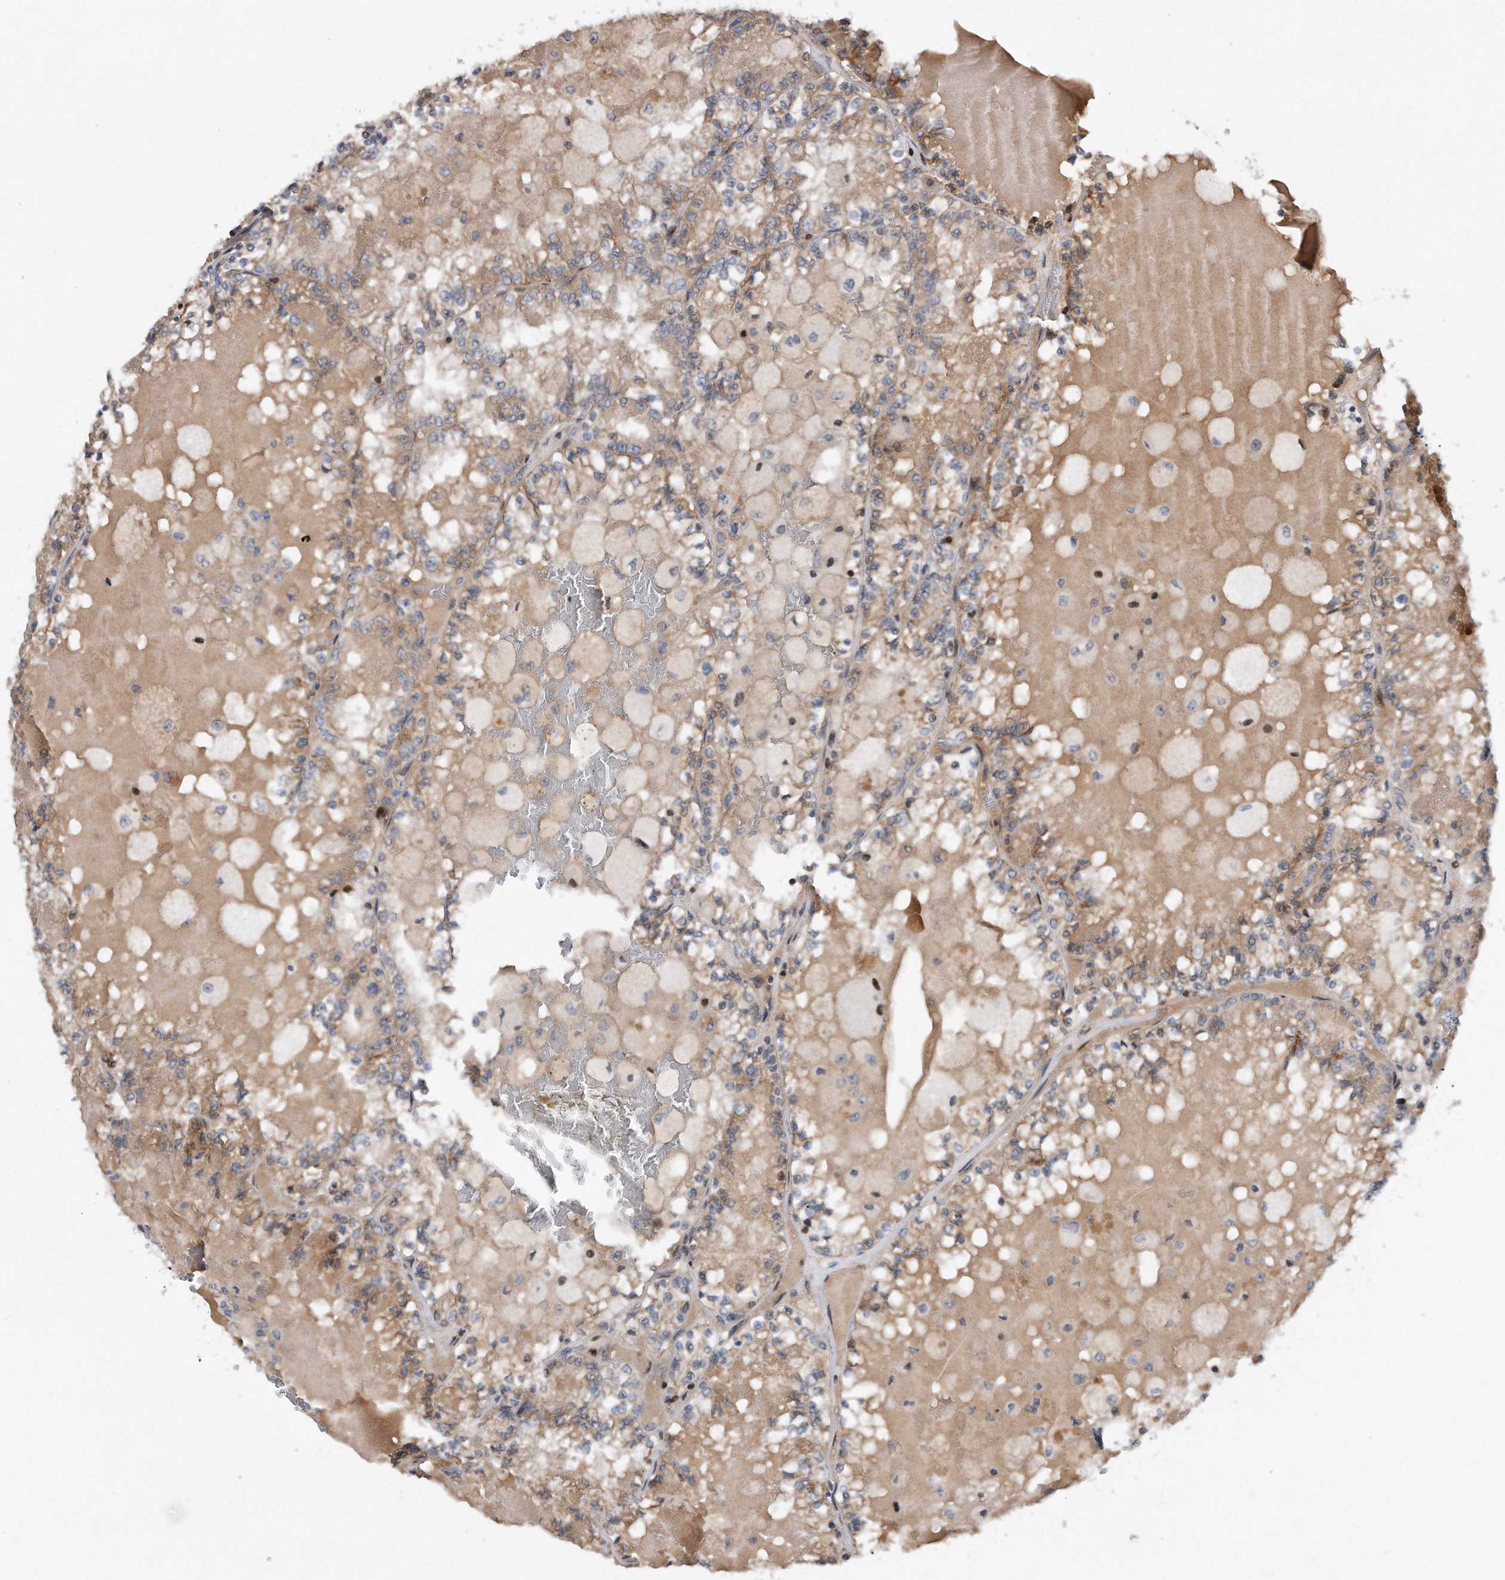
{"staining": {"intensity": "negative", "quantity": "none", "location": "none"}, "tissue": "renal cancer", "cell_type": "Tumor cells", "image_type": "cancer", "snomed": [{"axis": "morphology", "description": "Adenocarcinoma, NOS"}, {"axis": "topography", "description": "Kidney"}], "caption": "This is an immunohistochemistry (IHC) image of human adenocarcinoma (renal). There is no expression in tumor cells.", "gene": "CDH12", "patient": {"sex": "female", "age": 56}}